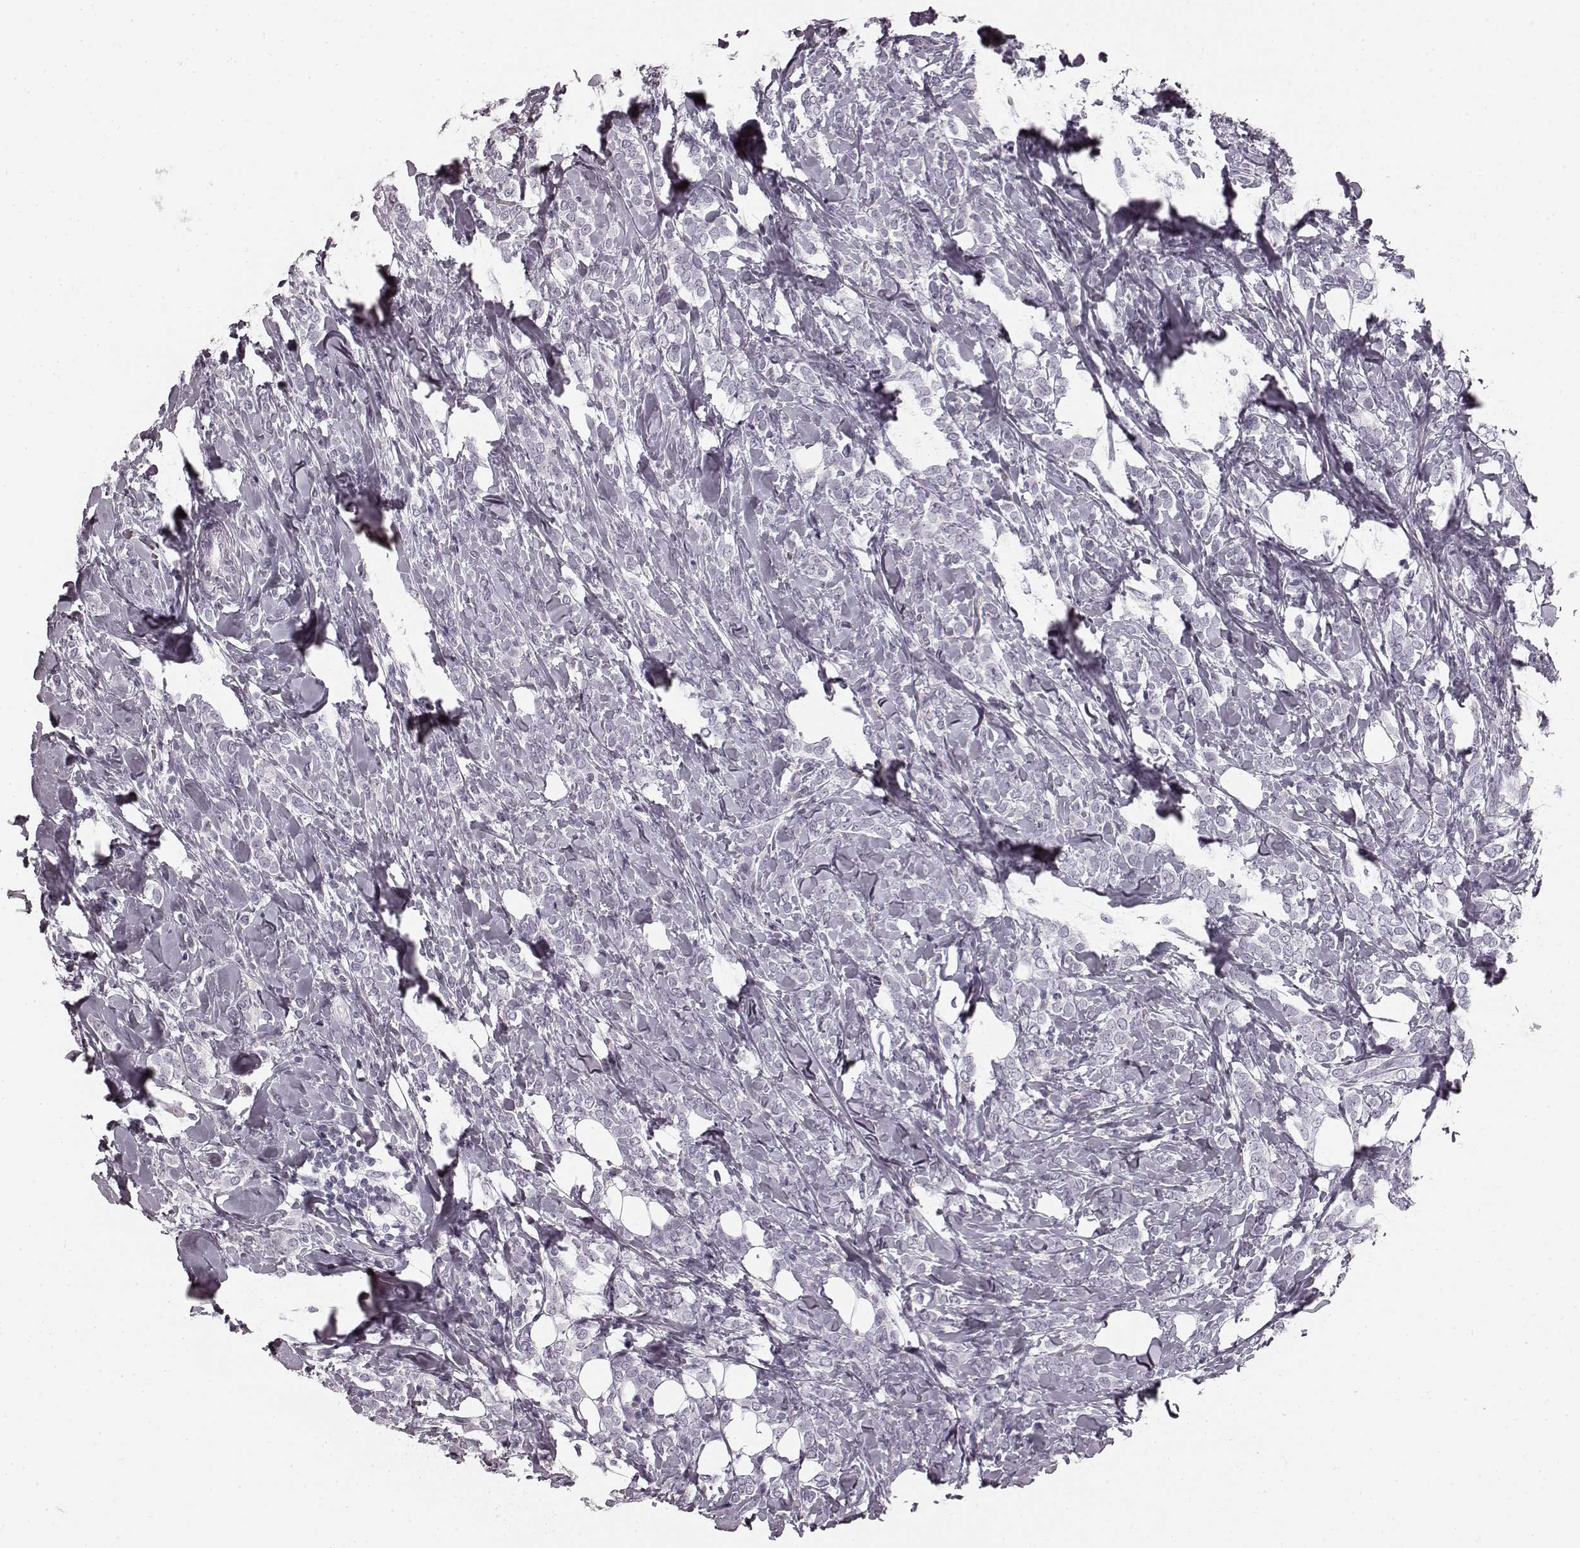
{"staining": {"intensity": "negative", "quantity": "none", "location": "none"}, "tissue": "breast cancer", "cell_type": "Tumor cells", "image_type": "cancer", "snomed": [{"axis": "morphology", "description": "Lobular carcinoma"}, {"axis": "topography", "description": "Breast"}], "caption": "Protein analysis of breast cancer displays no significant positivity in tumor cells. Nuclei are stained in blue.", "gene": "TMPRSS15", "patient": {"sex": "female", "age": 49}}